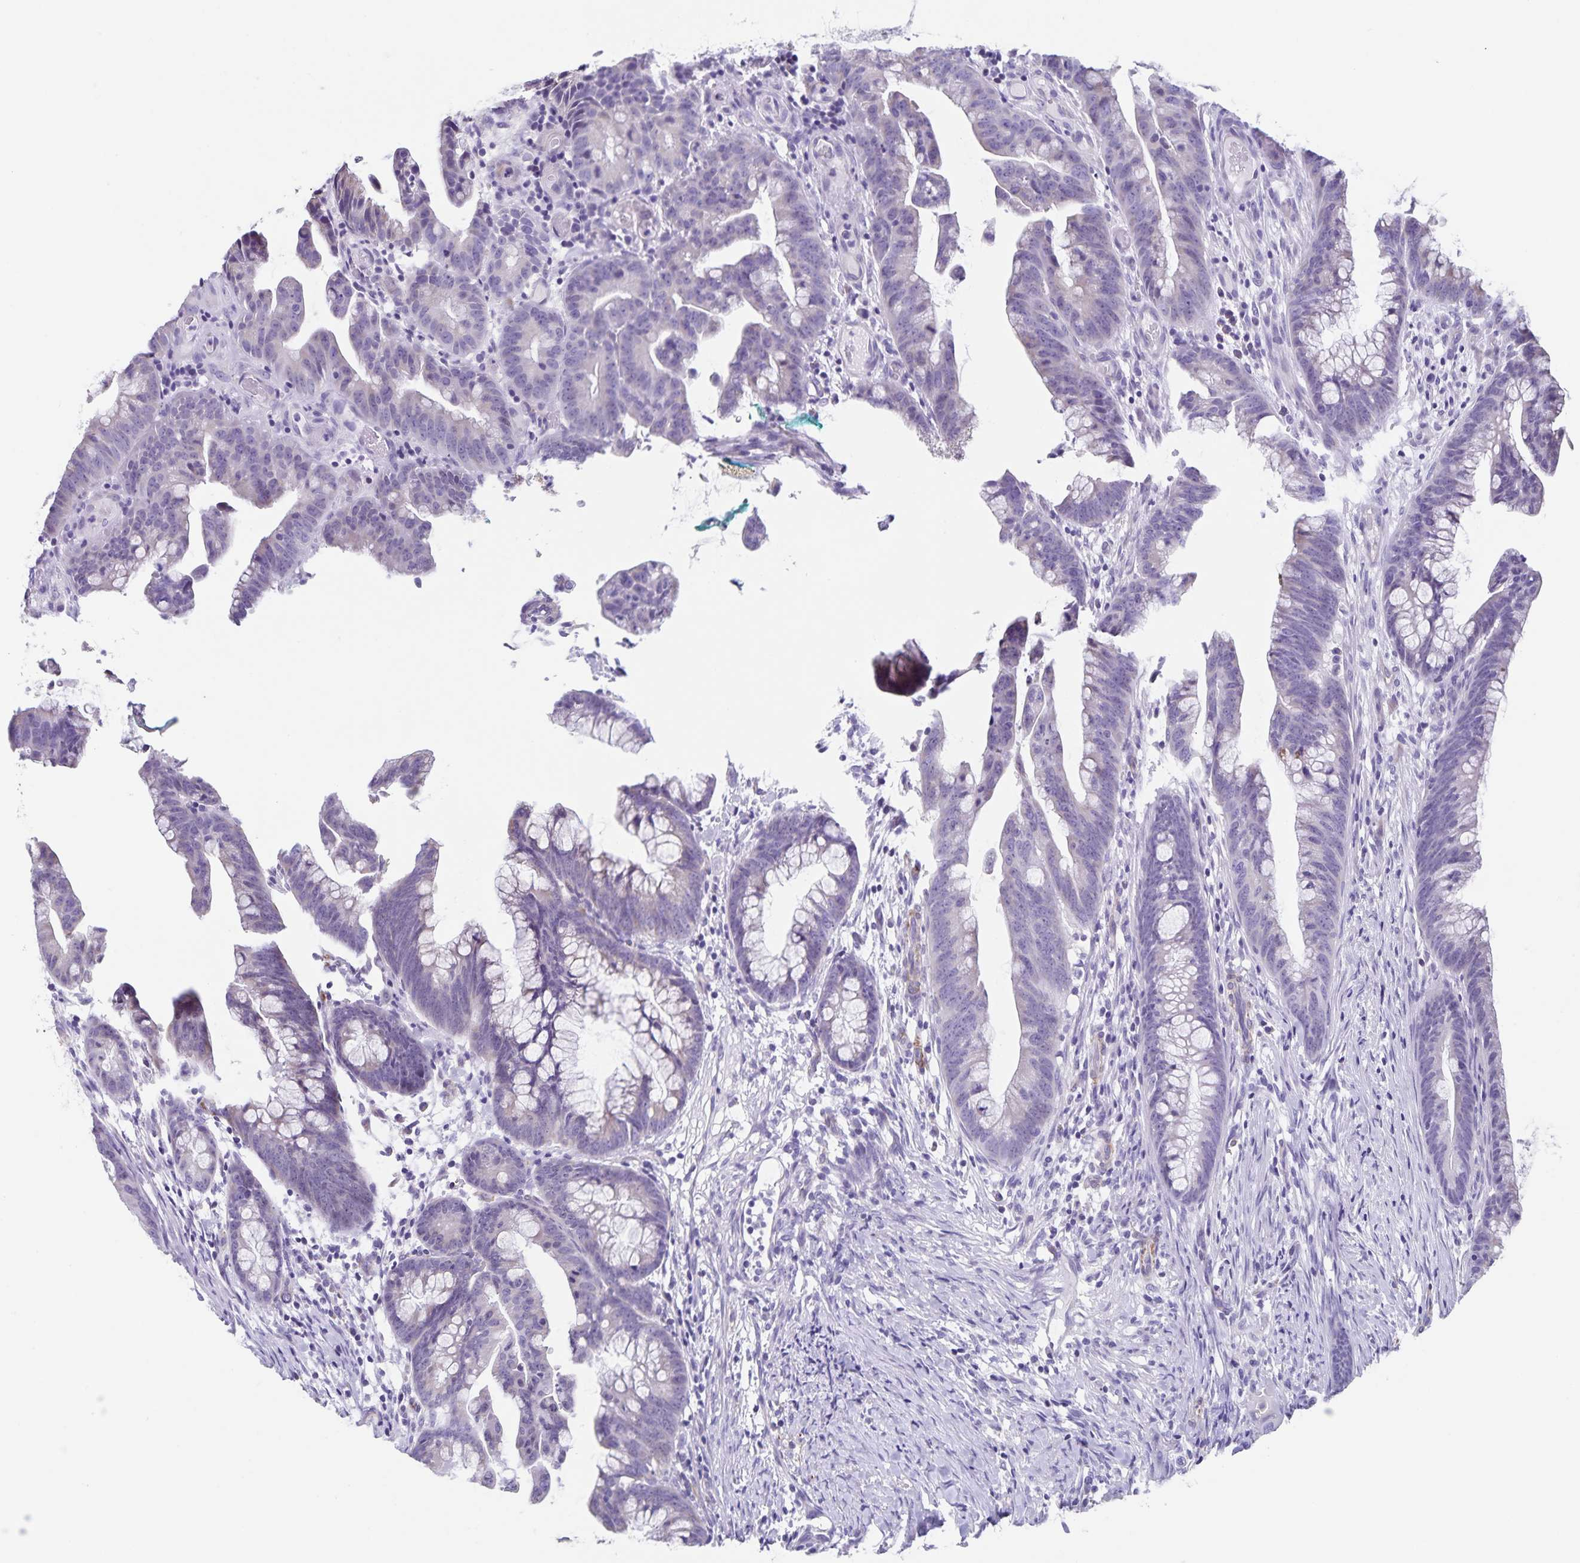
{"staining": {"intensity": "negative", "quantity": "none", "location": "none"}, "tissue": "colorectal cancer", "cell_type": "Tumor cells", "image_type": "cancer", "snomed": [{"axis": "morphology", "description": "Adenocarcinoma, NOS"}, {"axis": "topography", "description": "Colon"}], "caption": "High power microscopy histopathology image of an IHC image of colorectal cancer, revealing no significant expression in tumor cells.", "gene": "SYNM", "patient": {"sex": "male", "age": 62}}